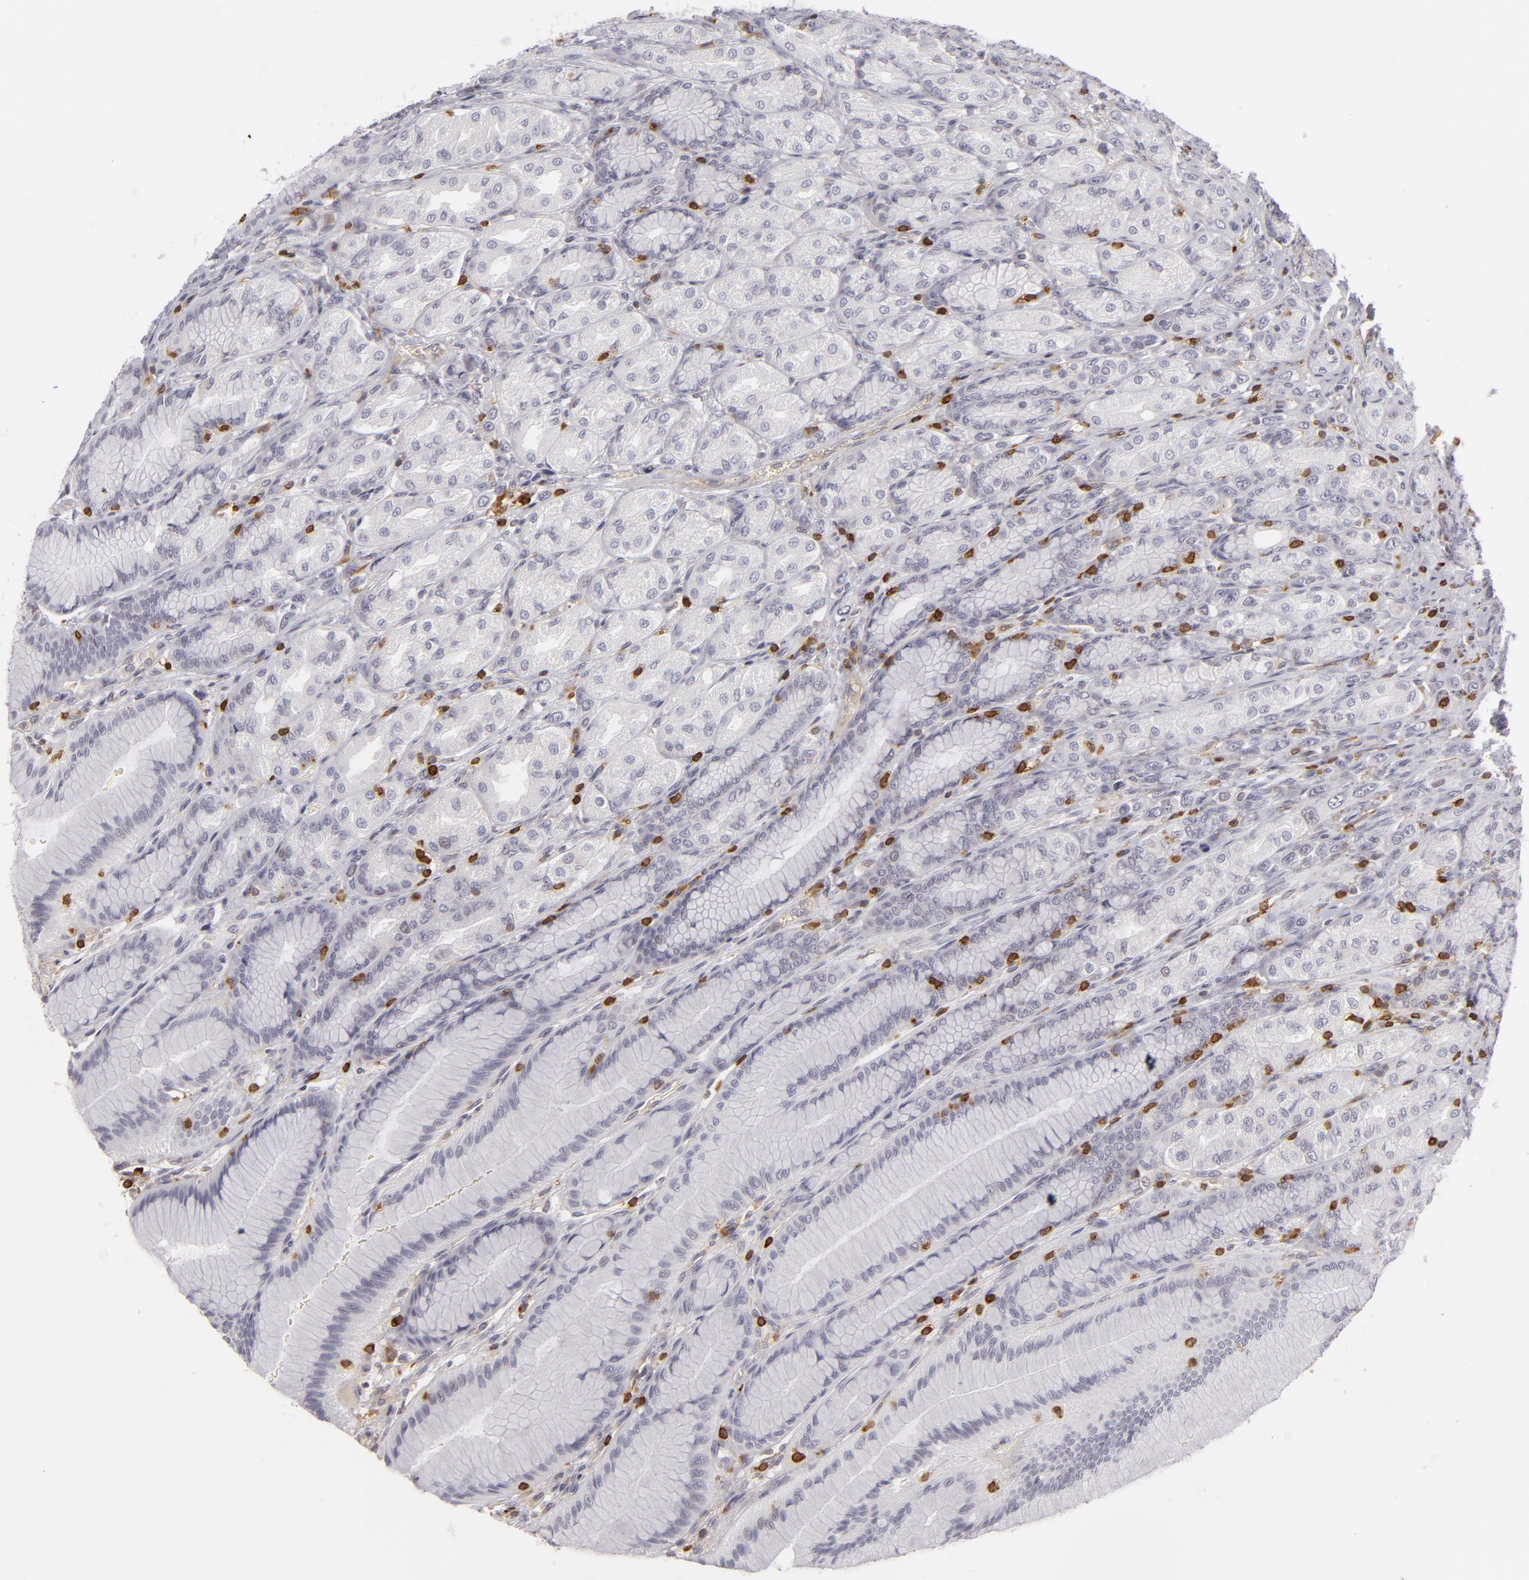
{"staining": {"intensity": "negative", "quantity": "none", "location": "none"}, "tissue": "stomach", "cell_type": "Glandular cells", "image_type": "normal", "snomed": [{"axis": "morphology", "description": "Normal tissue, NOS"}, {"axis": "morphology", "description": "Adenocarcinoma, NOS"}, {"axis": "topography", "description": "Stomach"}, {"axis": "topography", "description": "Stomach, lower"}], "caption": "A photomicrograph of stomach stained for a protein displays no brown staining in glandular cells. Brightfield microscopy of immunohistochemistry stained with DAB (3,3'-diaminobenzidine) (brown) and hematoxylin (blue), captured at high magnification.", "gene": "APOBEC3G", "patient": {"sex": "female", "age": 65}}